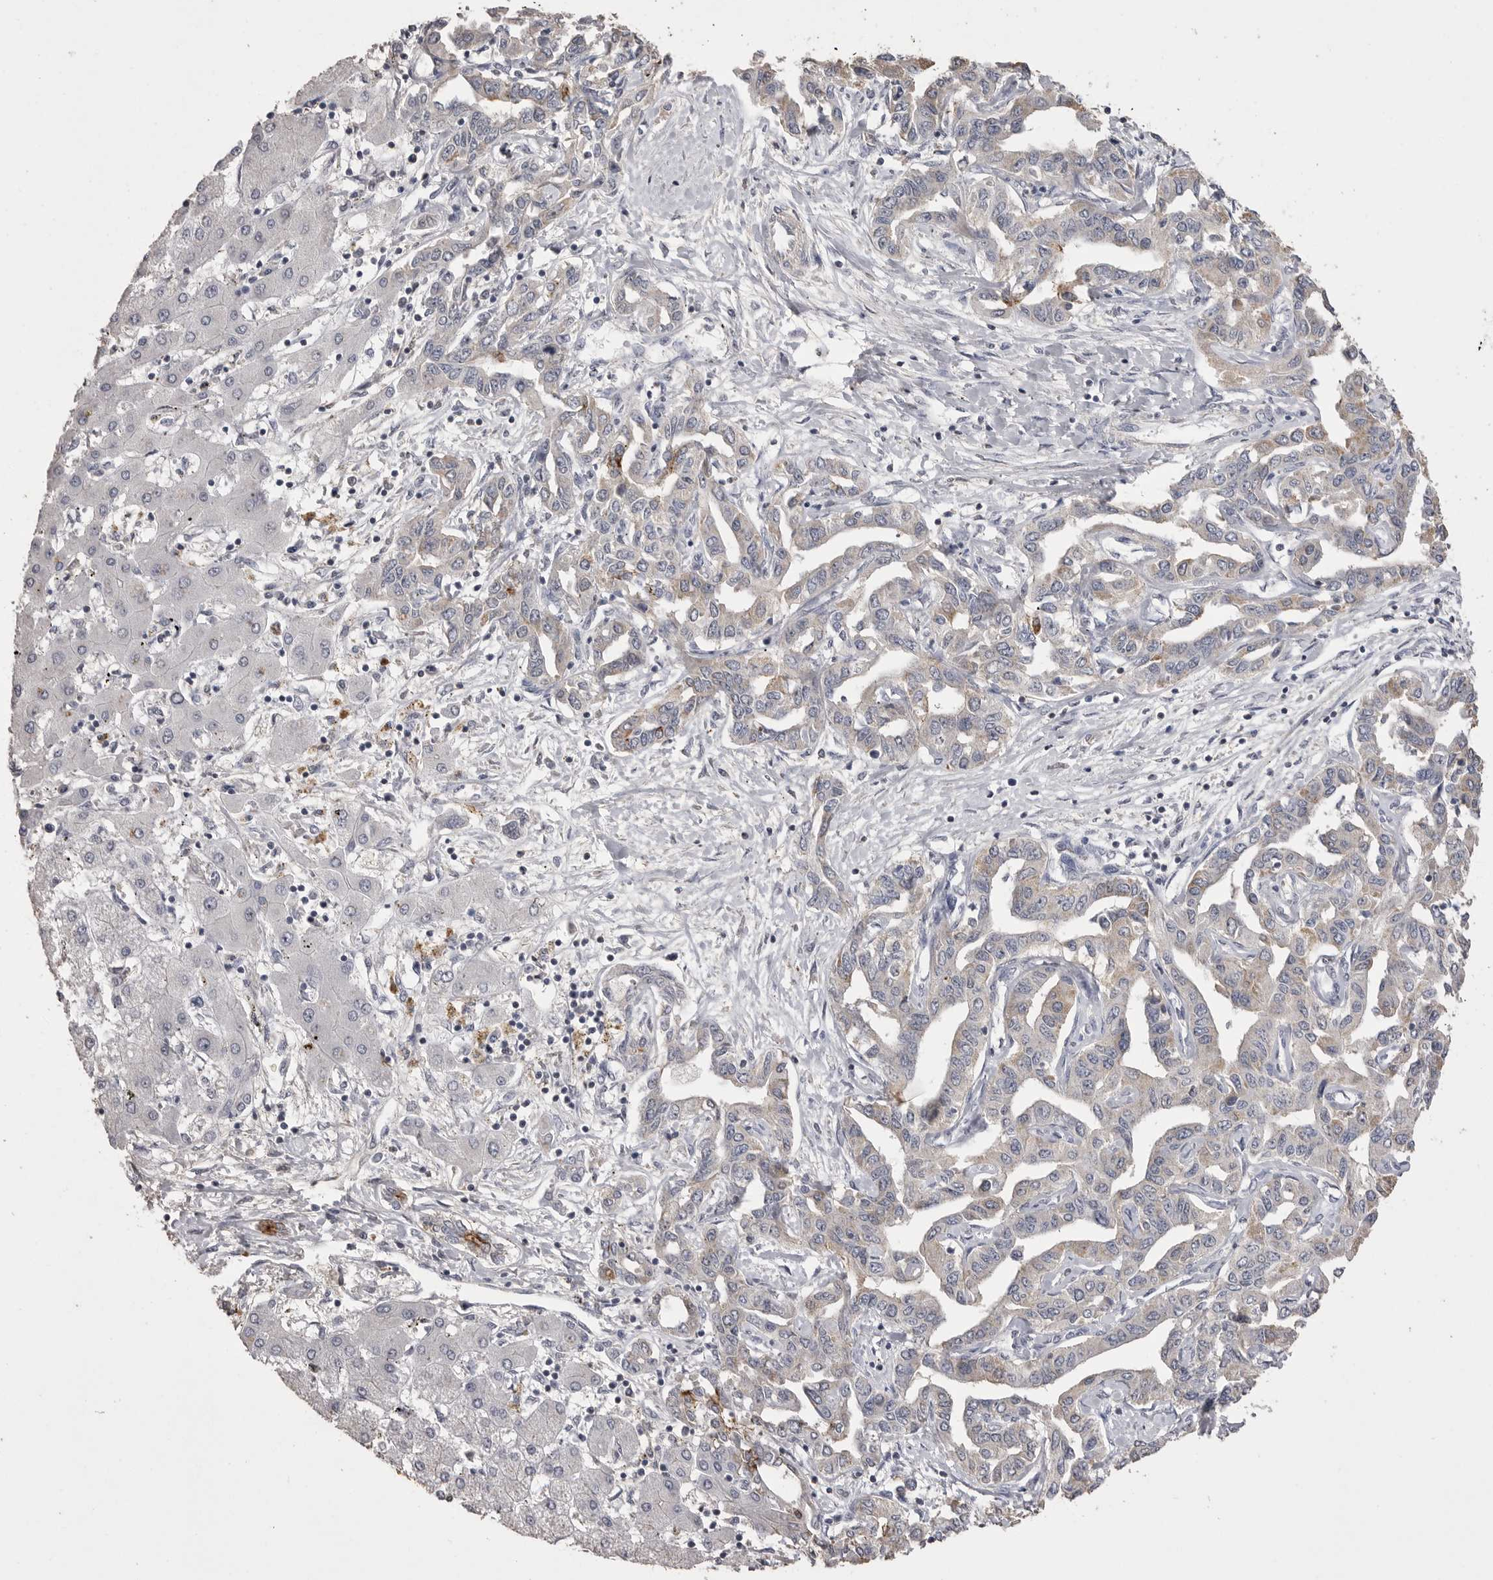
{"staining": {"intensity": "weak", "quantity": "25%-75%", "location": "cytoplasmic/membranous"}, "tissue": "liver cancer", "cell_type": "Tumor cells", "image_type": "cancer", "snomed": [{"axis": "morphology", "description": "Cholangiocarcinoma"}, {"axis": "topography", "description": "Liver"}], "caption": "Liver cancer (cholangiocarcinoma) tissue reveals weak cytoplasmic/membranous expression in about 25%-75% of tumor cells", "gene": "MMP7", "patient": {"sex": "male", "age": 59}}